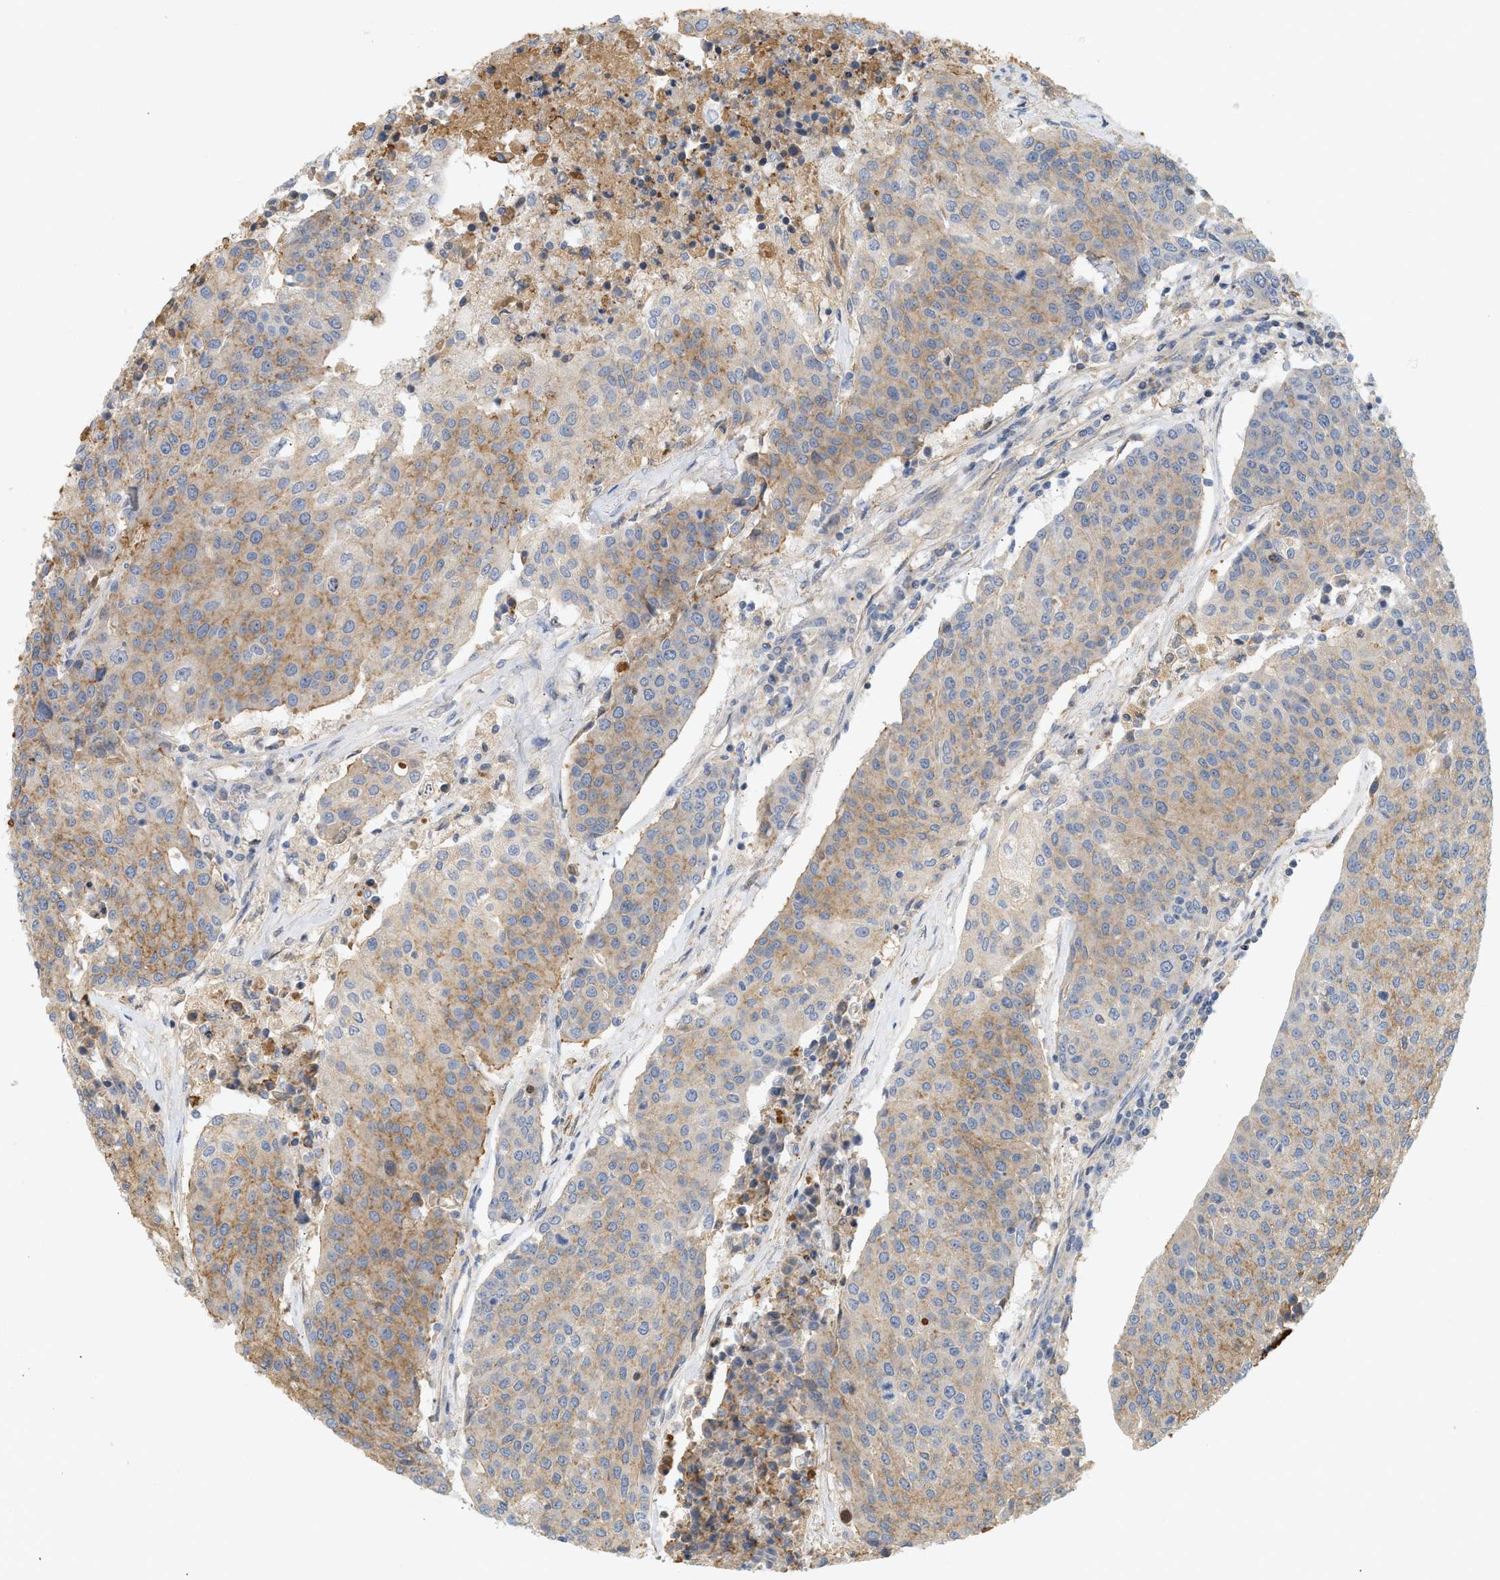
{"staining": {"intensity": "moderate", "quantity": "25%-75%", "location": "cytoplasmic/membranous"}, "tissue": "urothelial cancer", "cell_type": "Tumor cells", "image_type": "cancer", "snomed": [{"axis": "morphology", "description": "Urothelial carcinoma, High grade"}, {"axis": "topography", "description": "Urinary bladder"}], "caption": "This histopathology image reveals urothelial cancer stained with immunohistochemistry (IHC) to label a protein in brown. The cytoplasmic/membranous of tumor cells show moderate positivity for the protein. Nuclei are counter-stained blue.", "gene": "F8", "patient": {"sex": "female", "age": 85}}